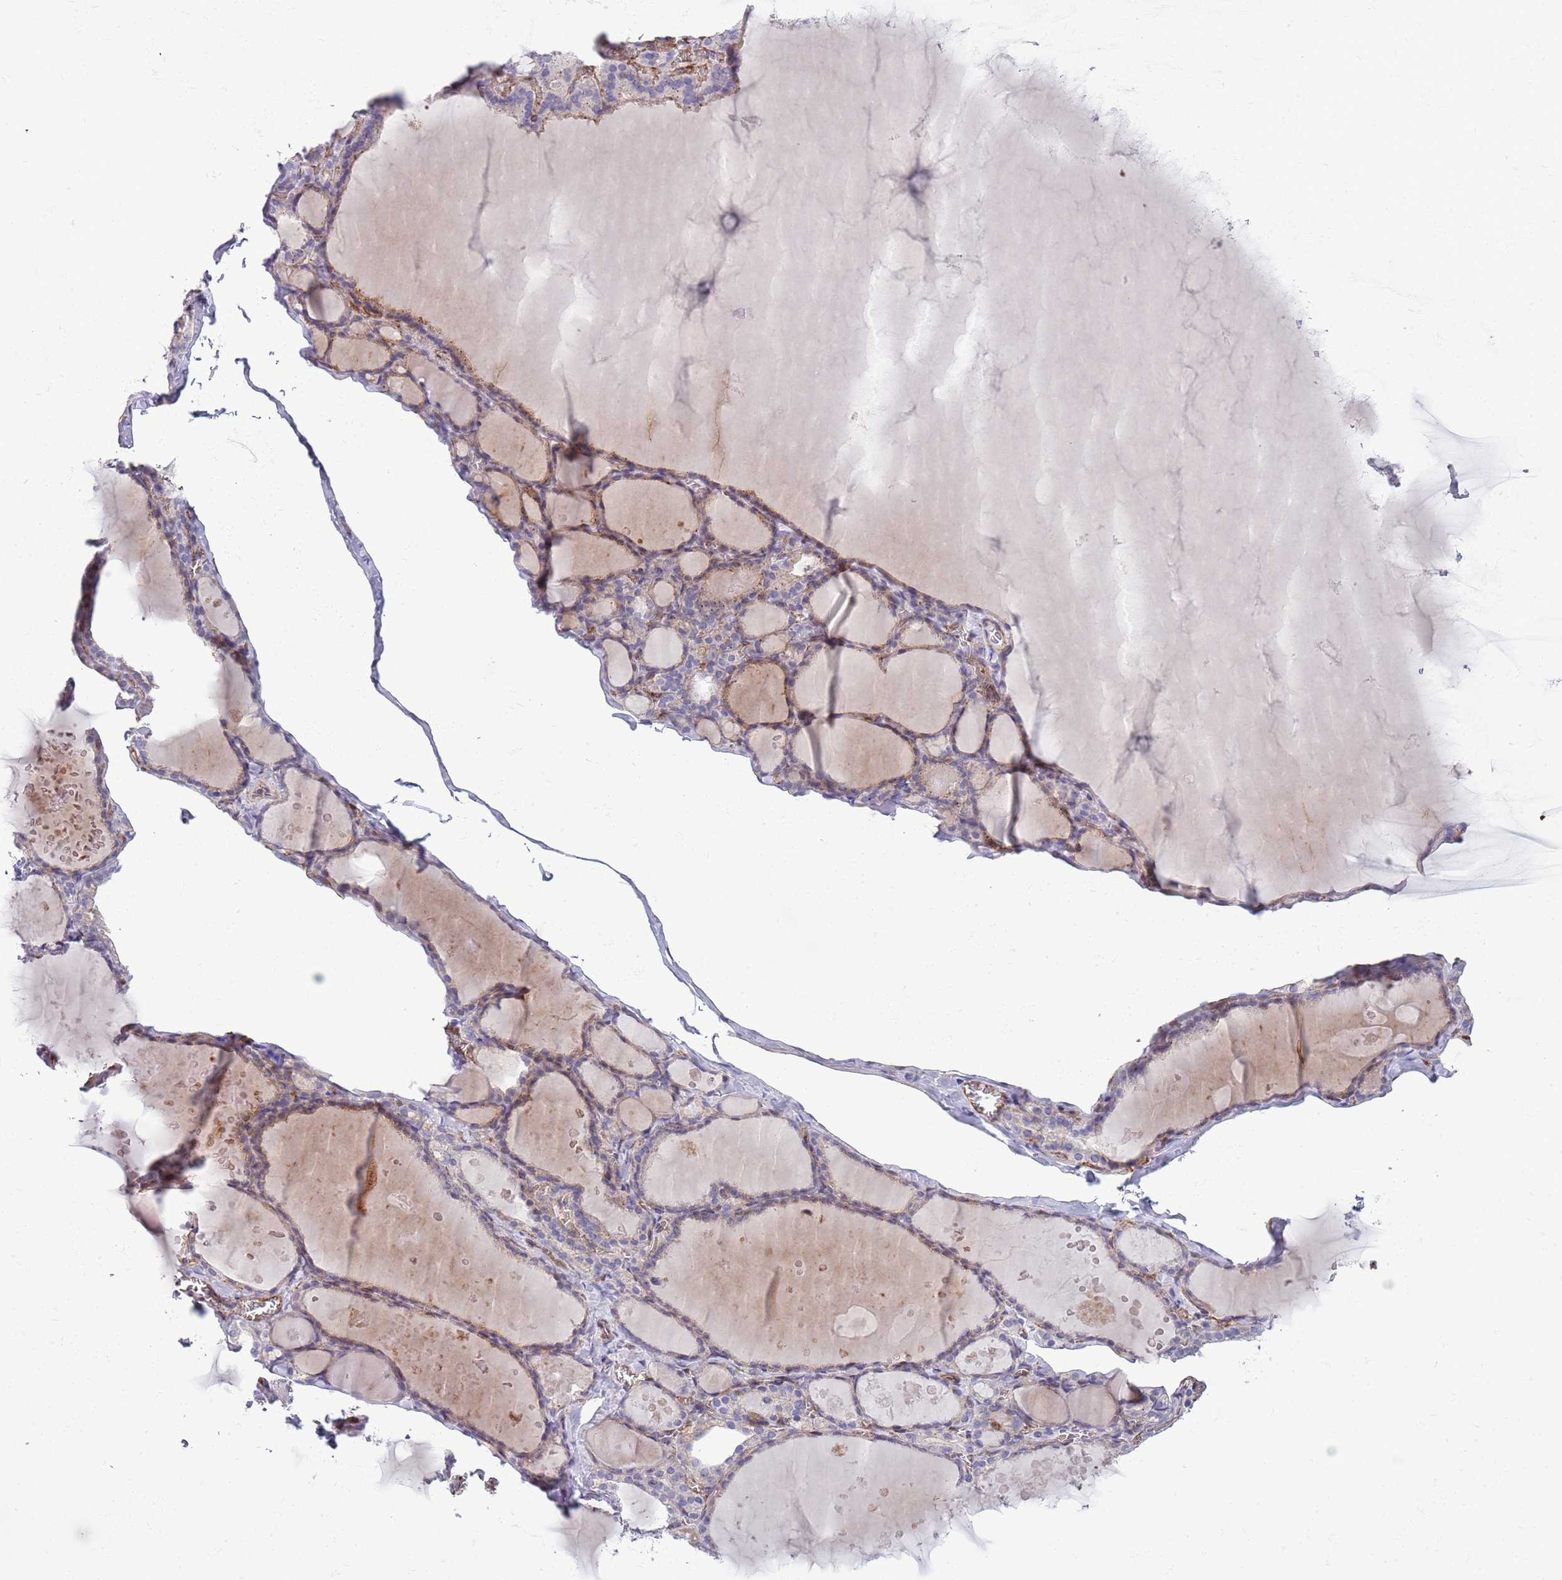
{"staining": {"intensity": "weak", "quantity": "<25%", "location": "cytoplasmic/membranous"}, "tissue": "thyroid gland", "cell_type": "Glandular cells", "image_type": "normal", "snomed": [{"axis": "morphology", "description": "Normal tissue, NOS"}, {"axis": "topography", "description": "Thyroid gland"}], "caption": "This is an IHC photomicrograph of benign human thyroid gland. There is no expression in glandular cells.", "gene": "GAS2L3", "patient": {"sex": "male", "age": 56}}